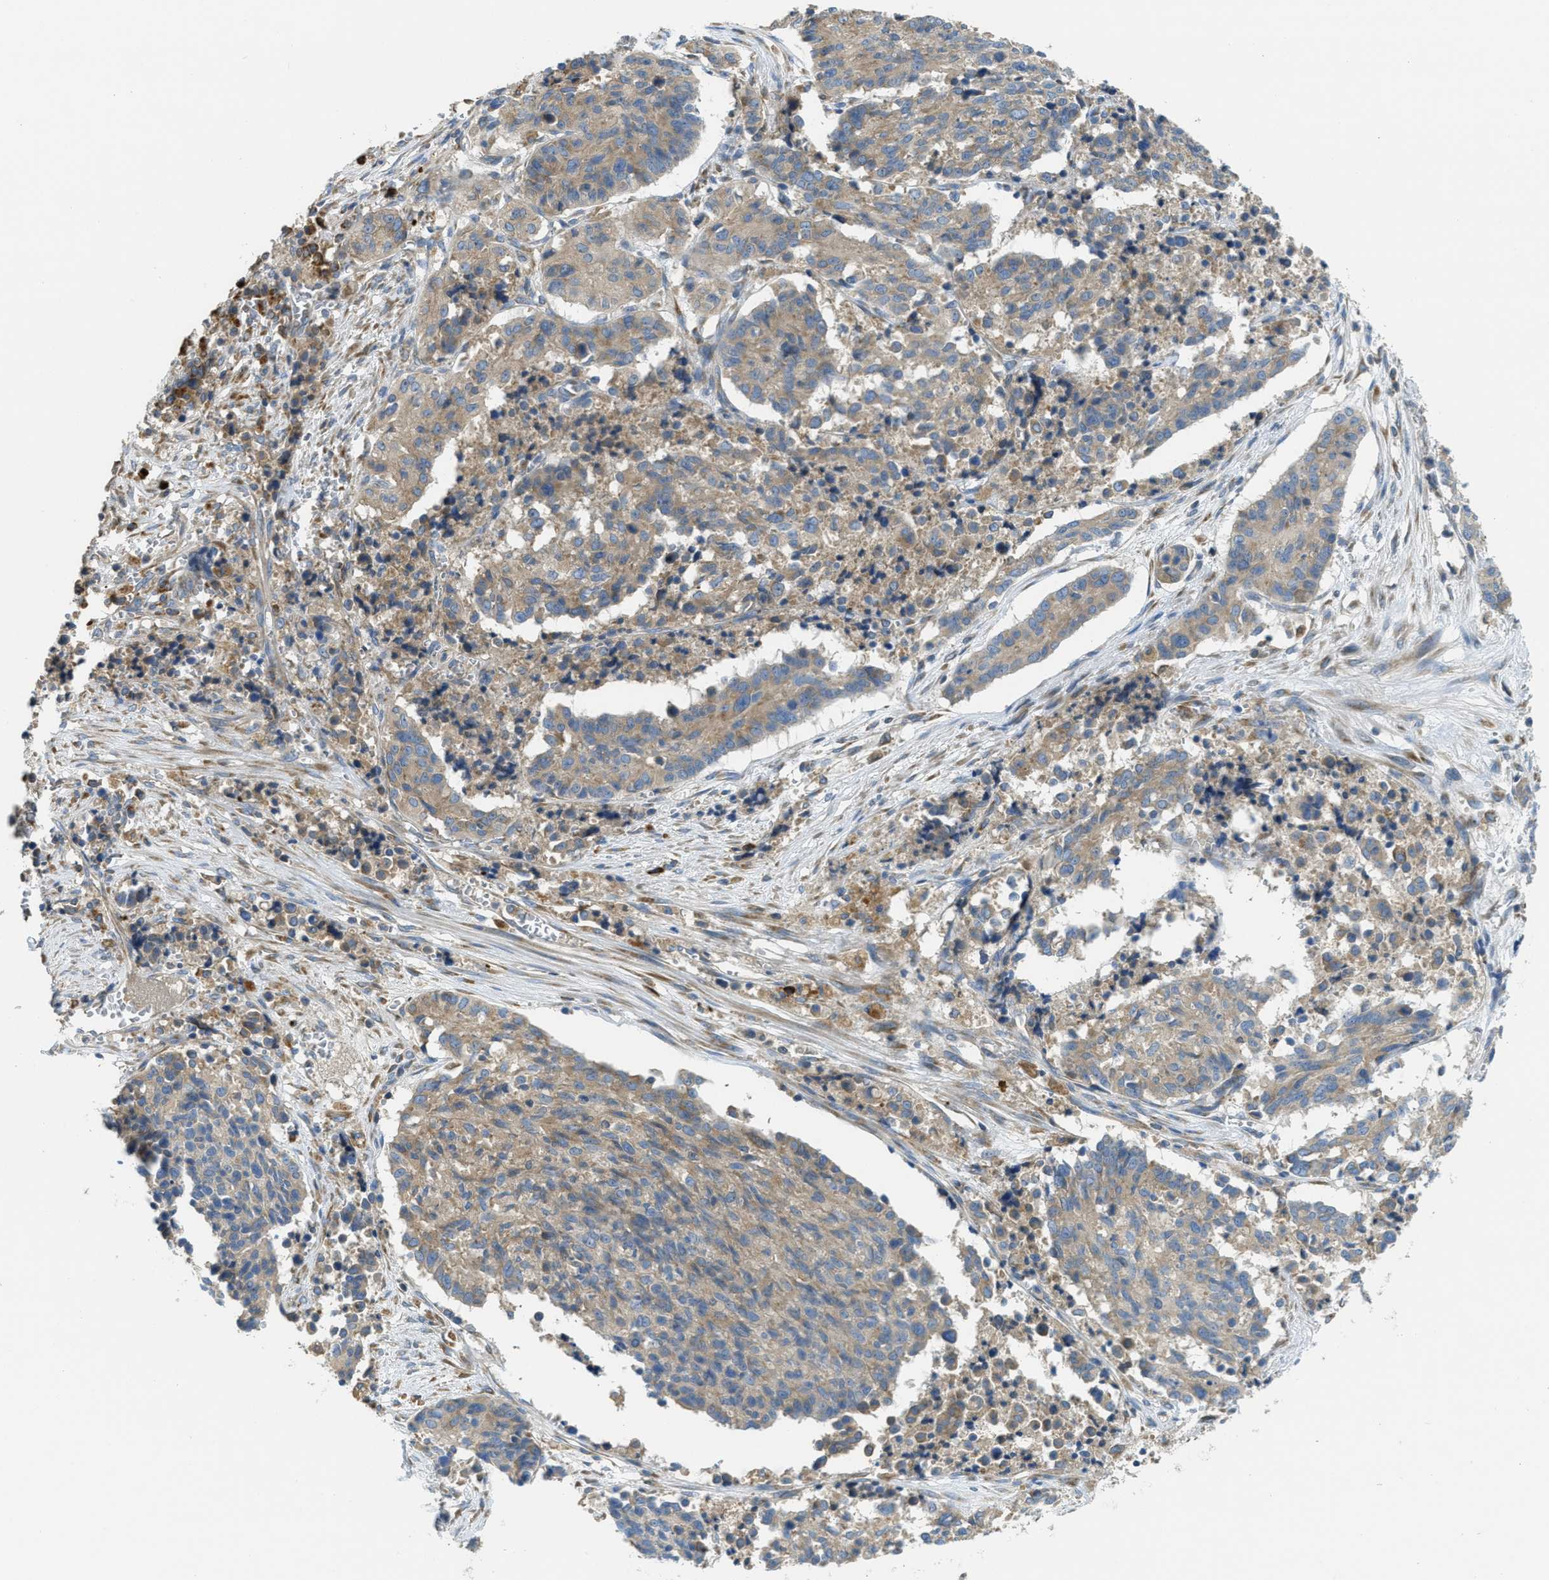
{"staining": {"intensity": "weak", "quantity": ">75%", "location": "cytoplasmic/membranous"}, "tissue": "cervical cancer", "cell_type": "Tumor cells", "image_type": "cancer", "snomed": [{"axis": "morphology", "description": "Squamous cell carcinoma, NOS"}, {"axis": "topography", "description": "Cervix"}], "caption": "Squamous cell carcinoma (cervical) stained for a protein demonstrates weak cytoplasmic/membranous positivity in tumor cells. (DAB (3,3'-diaminobenzidine) = brown stain, brightfield microscopy at high magnification).", "gene": "SSR1", "patient": {"sex": "female", "age": 35}}